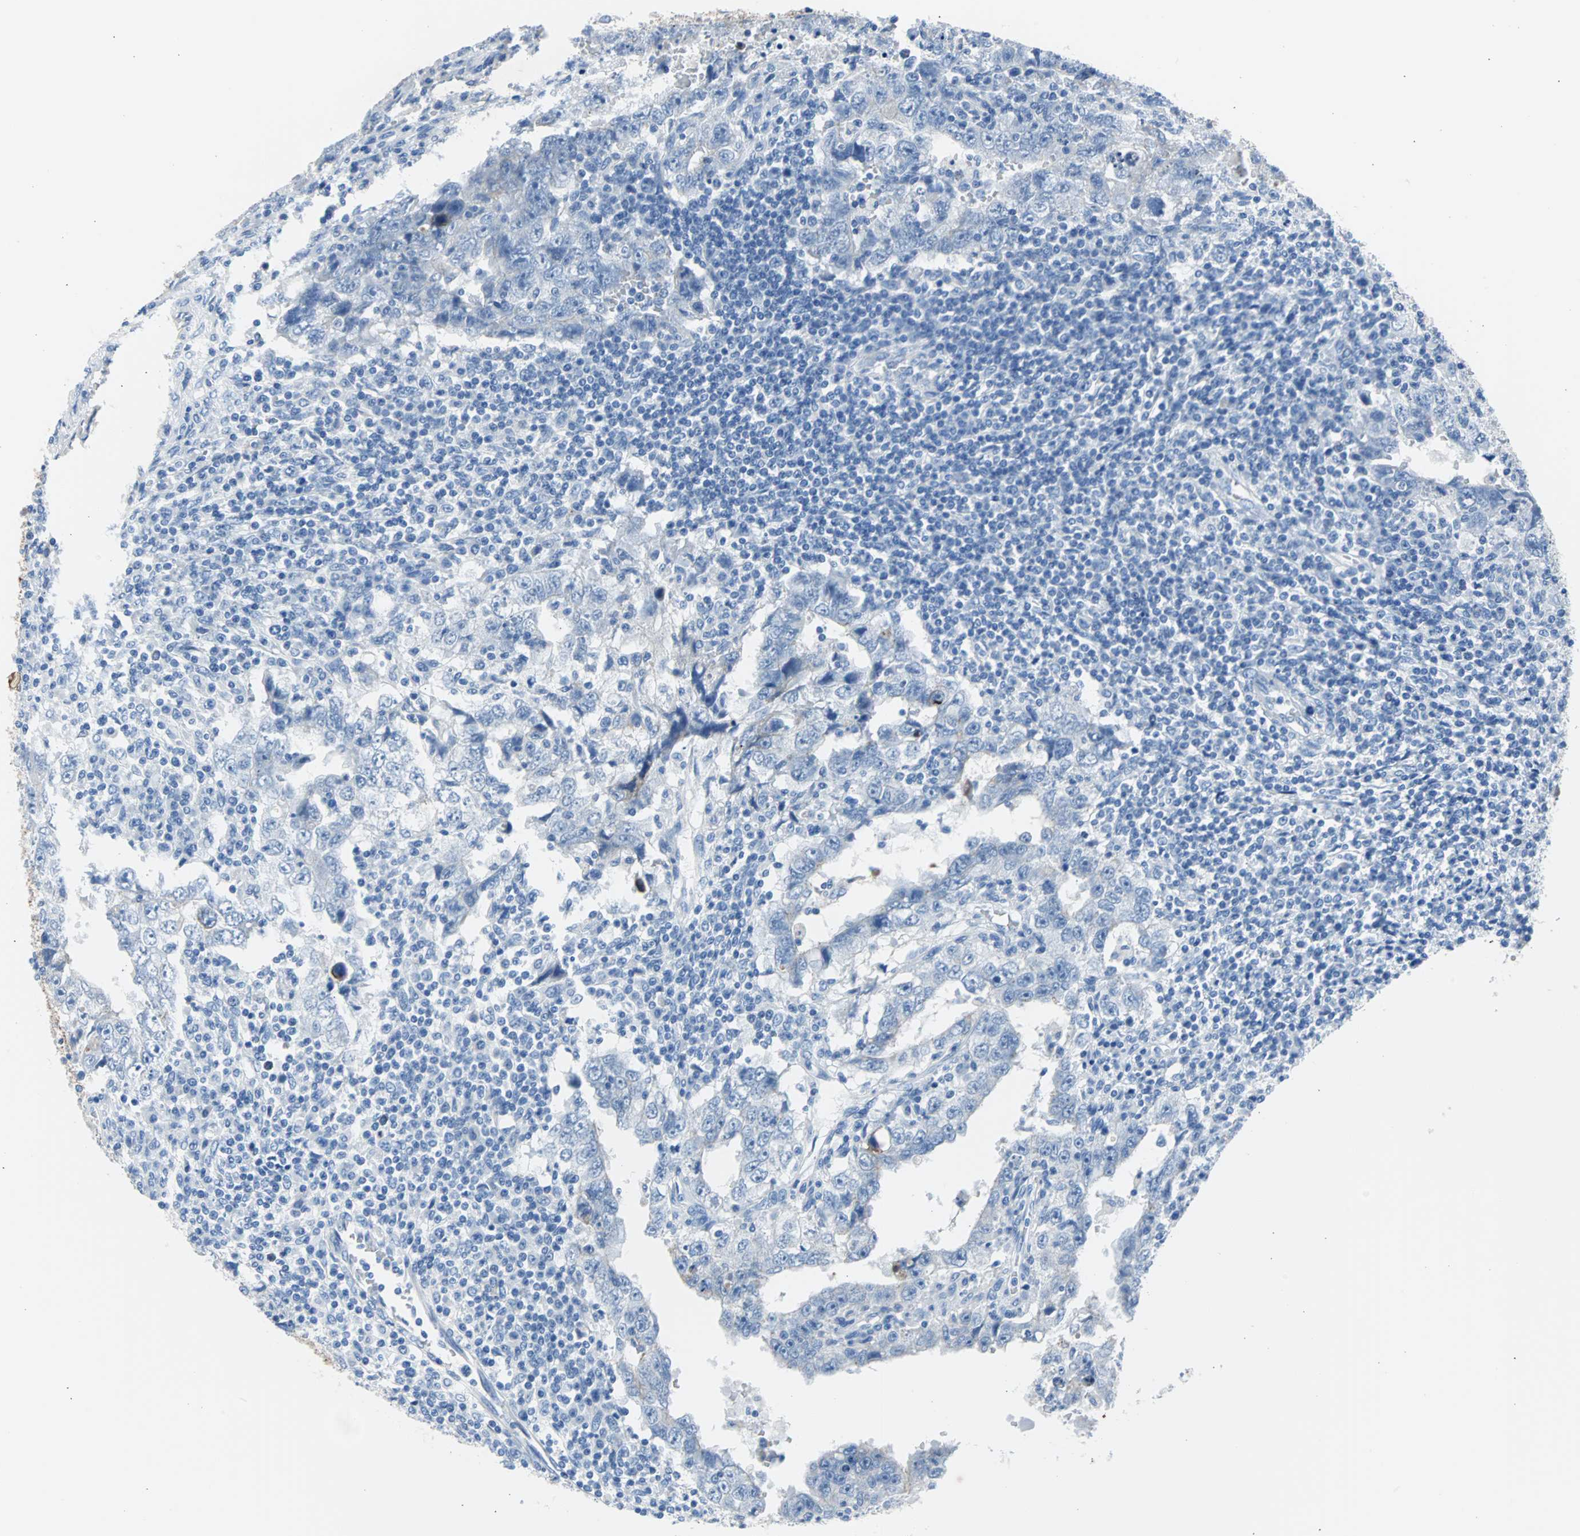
{"staining": {"intensity": "negative", "quantity": "none", "location": "none"}, "tissue": "testis cancer", "cell_type": "Tumor cells", "image_type": "cancer", "snomed": [{"axis": "morphology", "description": "Carcinoma, Embryonal, NOS"}, {"axis": "topography", "description": "Testis"}], "caption": "Human testis cancer (embryonal carcinoma) stained for a protein using immunohistochemistry (IHC) exhibits no expression in tumor cells.", "gene": "KRT7", "patient": {"sex": "male", "age": 26}}